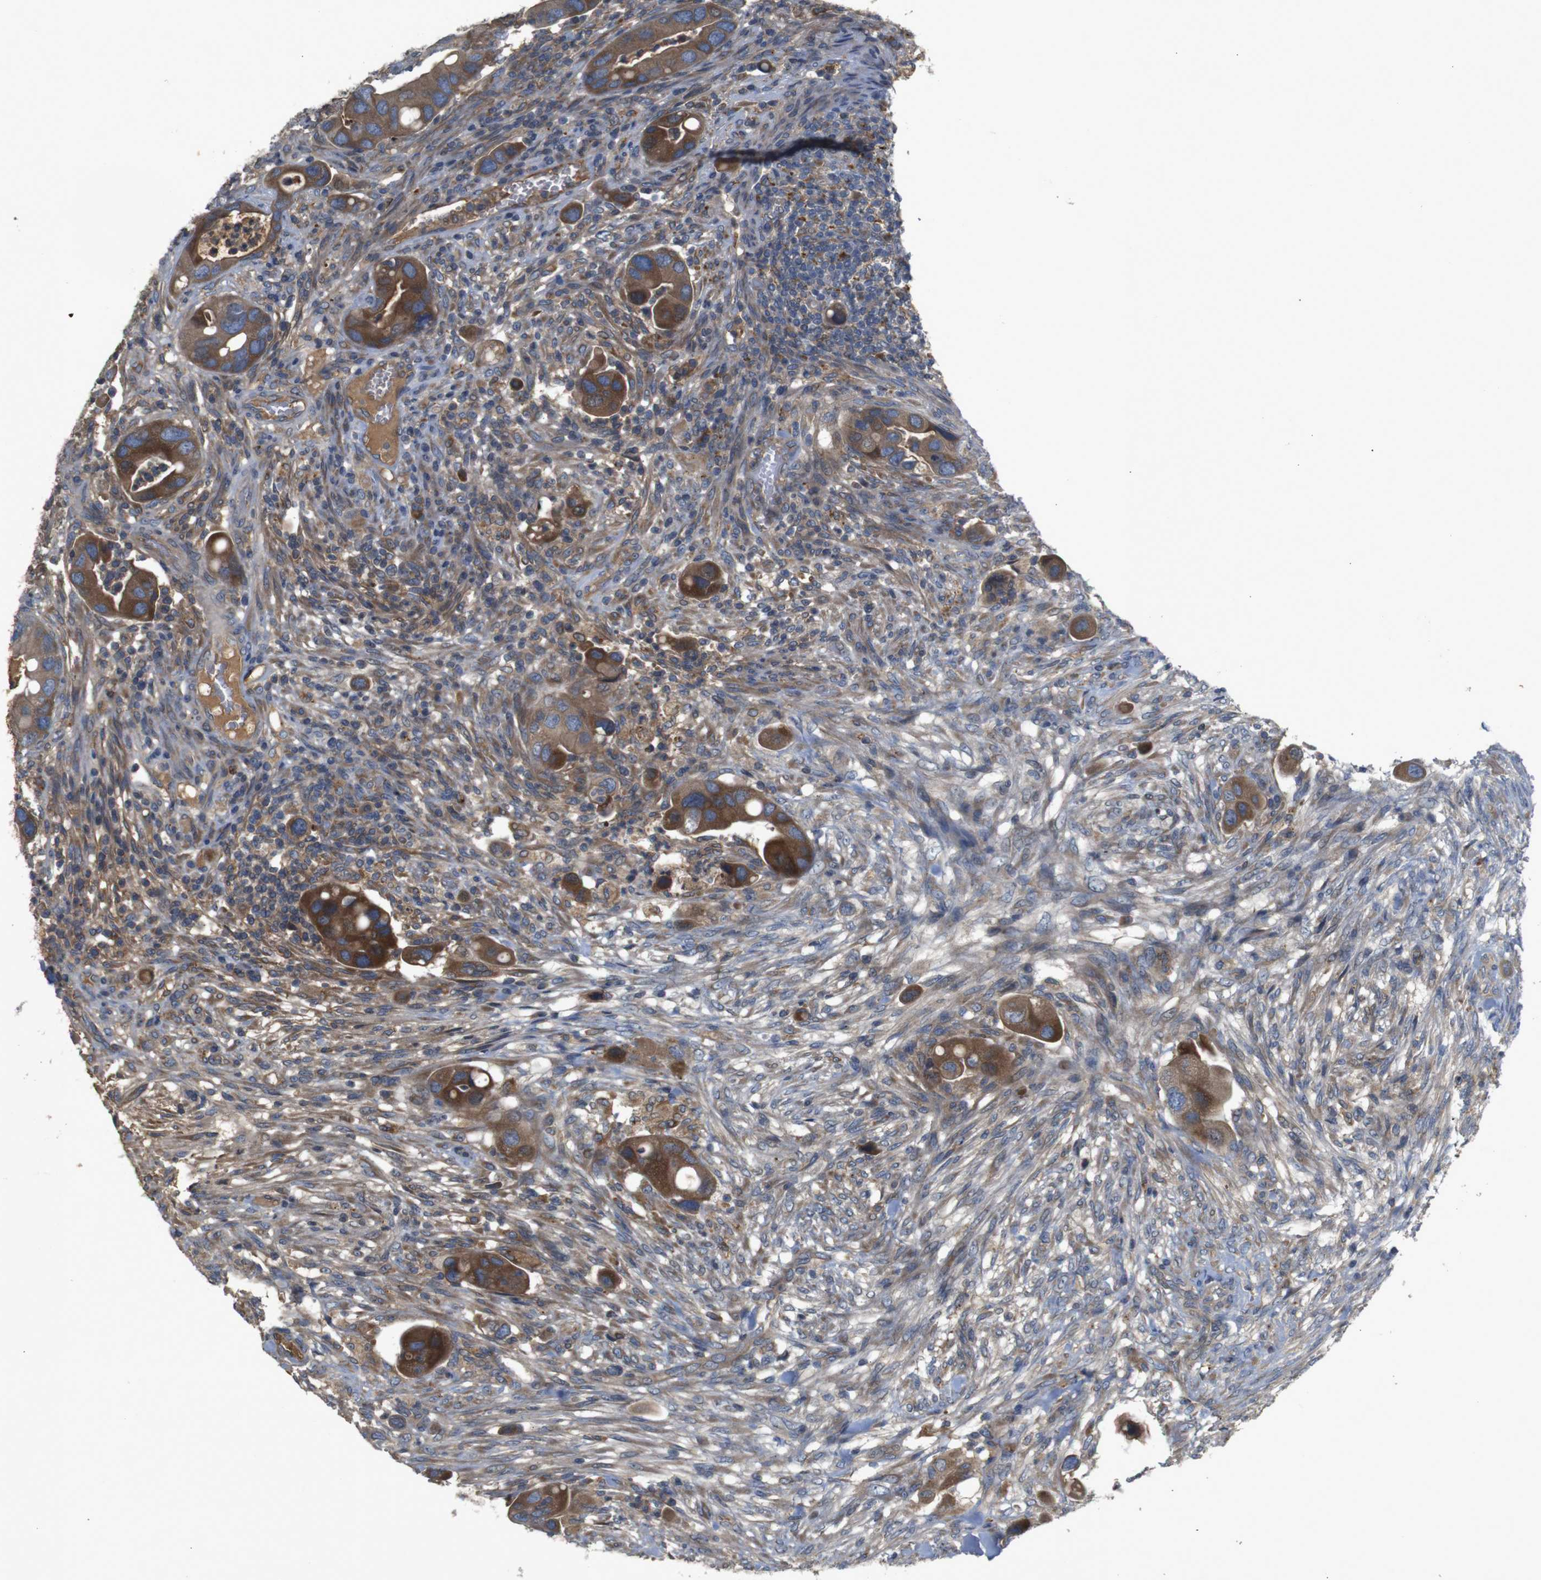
{"staining": {"intensity": "strong", "quantity": ">75%", "location": "cytoplasmic/membranous"}, "tissue": "colorectal cancer", "cell_type": "Tumor cells", "image_type": "cancer", "snomed": [{"axis": "morphology", "description": "Adenocarcinoma, NOS"}, {"axis": "topography", "description": "Rectum"}], "caption": "The micrograph exhibits immunohistochemical staining of adenocarcinoma (colorectal). There is strong cytoplasmic/membranous positivity is seen in approximately >75% of tumor cells.", "gene": "PTPN1", "patient": {"sex": "female", "age": 57}}